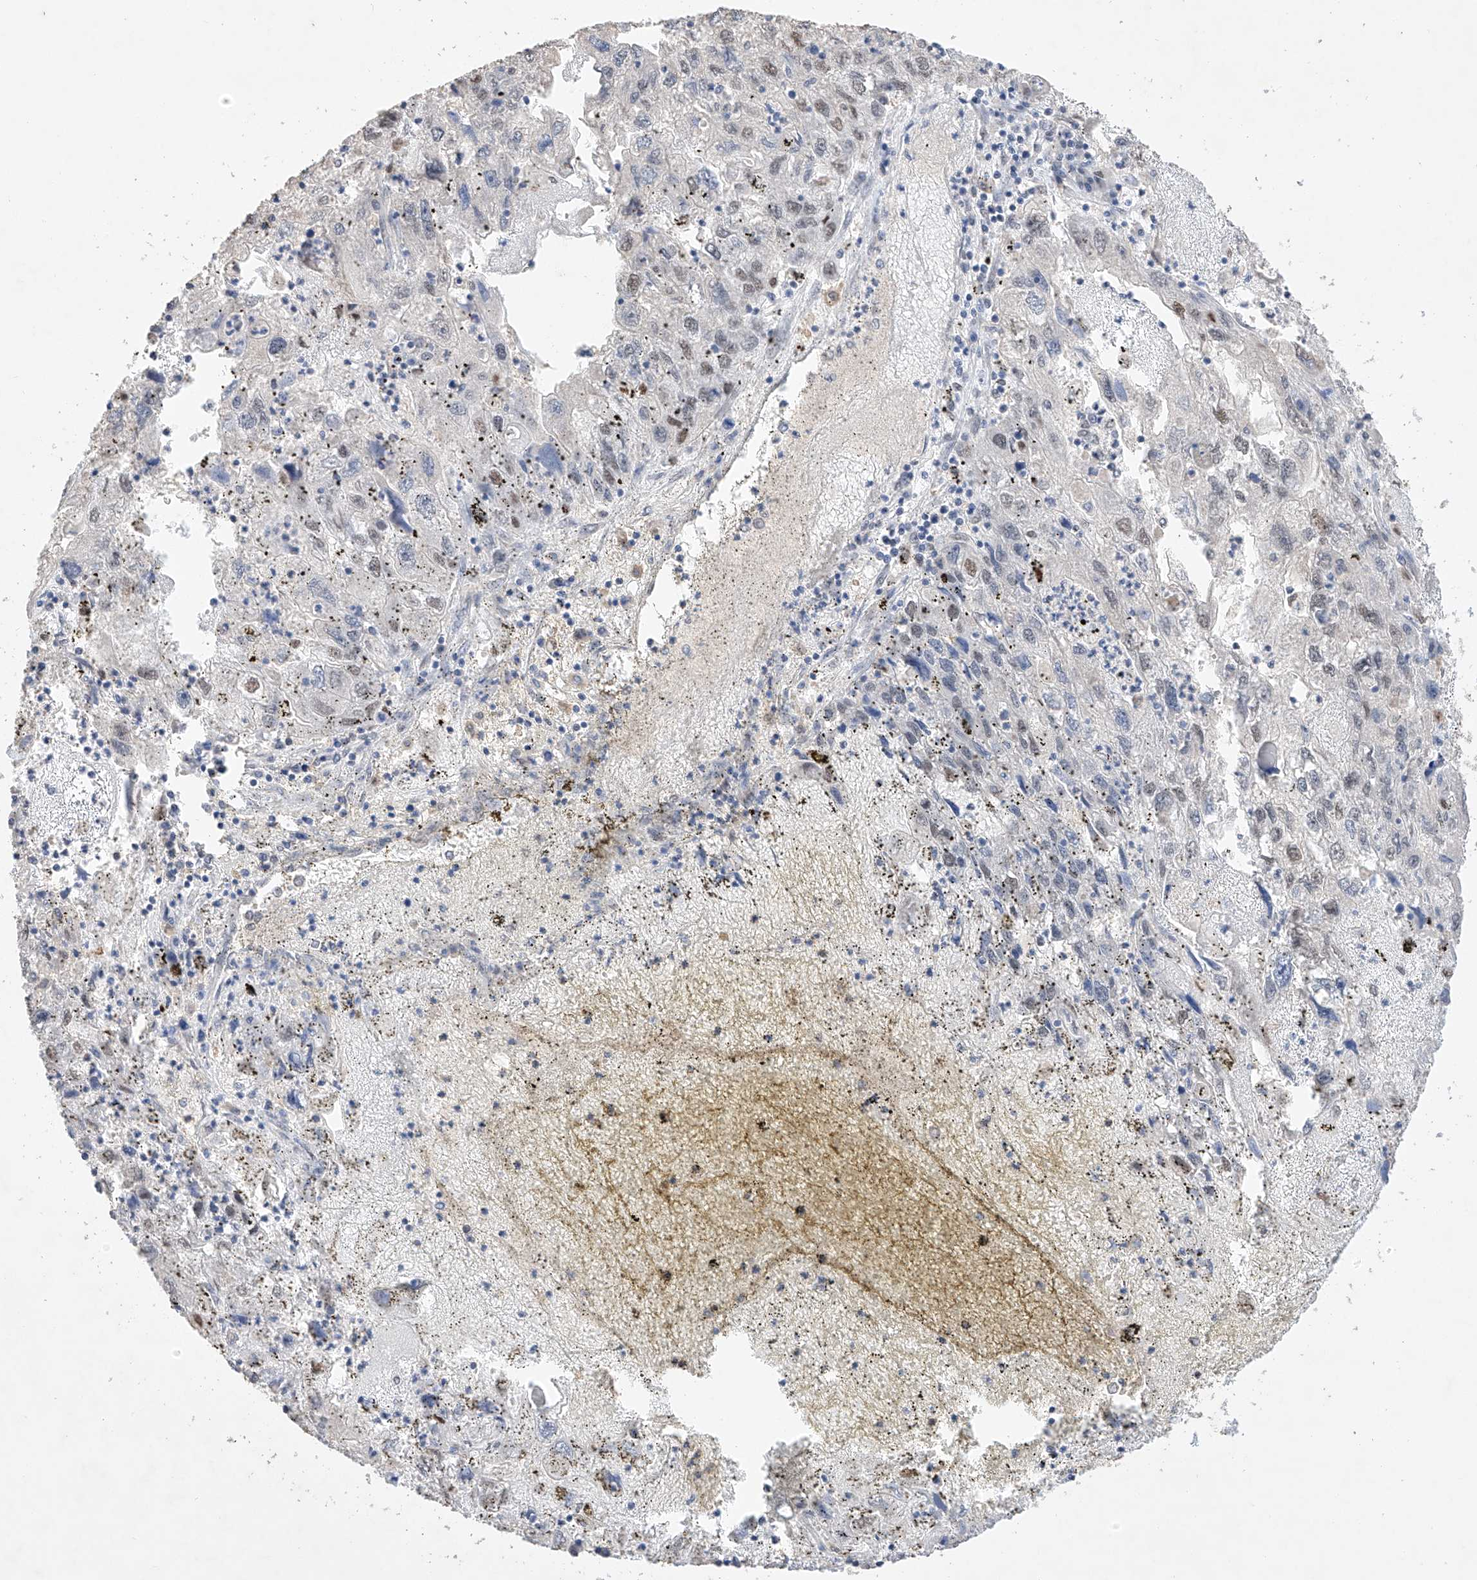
{"staining": {"intensity": "moderate", "quantity": "25%-75%", "location": "nuclear"}, "tissue": "endometrial cancer", "cell_type": "Tumor cells", "image_type": "cancer", "snomed": [{"axis": "morphology", "description": "Adenocarcinoma, NOS"}, {"axis": "topography", "description": "Endometrium"}], "caption": "IHC (DAB (3,3'-diaminobenzidine)) staining of human endometrial cancer (adenocarcinoma) displays moderate nuclear protein expression in approximately 25%-75% of tumor cells.", "gene": "APIP", "patient": {"sex": "female", "age": 49}}